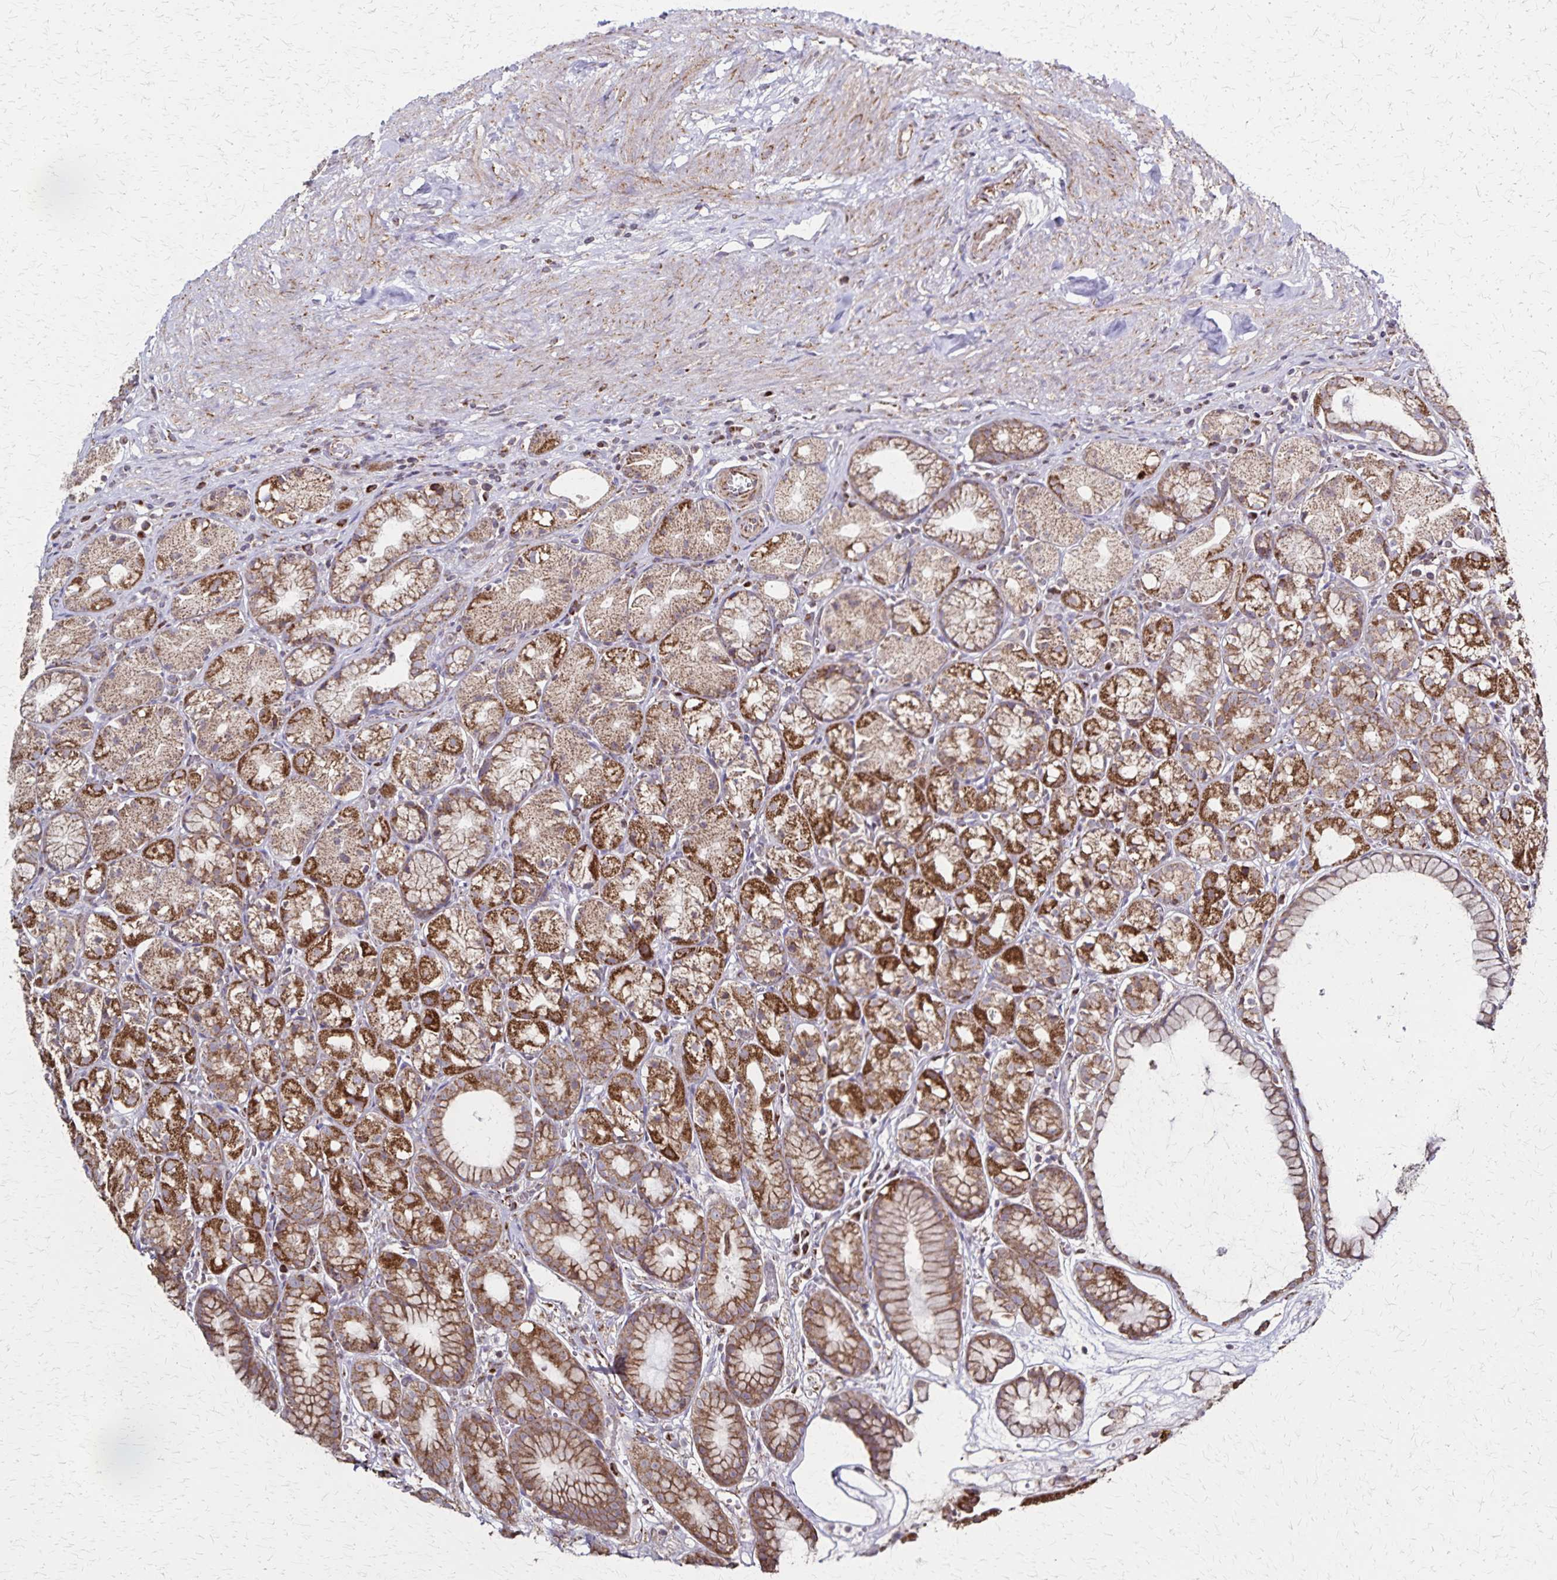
{"staining": {"intensity": "moderate", "quantity": "25%-75%", "location": "cytoplasmic/membranous"}, "tissue": "stomach", "cell_type": "Glandular cells", "image_type": "normal", "snomed": [{"axis": "morphology", "description": "Normal tissue, NOS"}, {"axis": "topography", "description": "Stomach"}], "caption": "High-power microscopy captured an immunohistochemistry micrograph of normal stomach, revealing moderate cytoplasmic/membranous positivity in approximately 25%-75% of glandular cells. The staining was performed using DAB (3,3'-diaminobenzidine), with brown indicating positive protein expression. Nuclei are stained blue with hematoxylin.", "gene": "NFS1", "patient": {"sex": "male", "age": 70}}